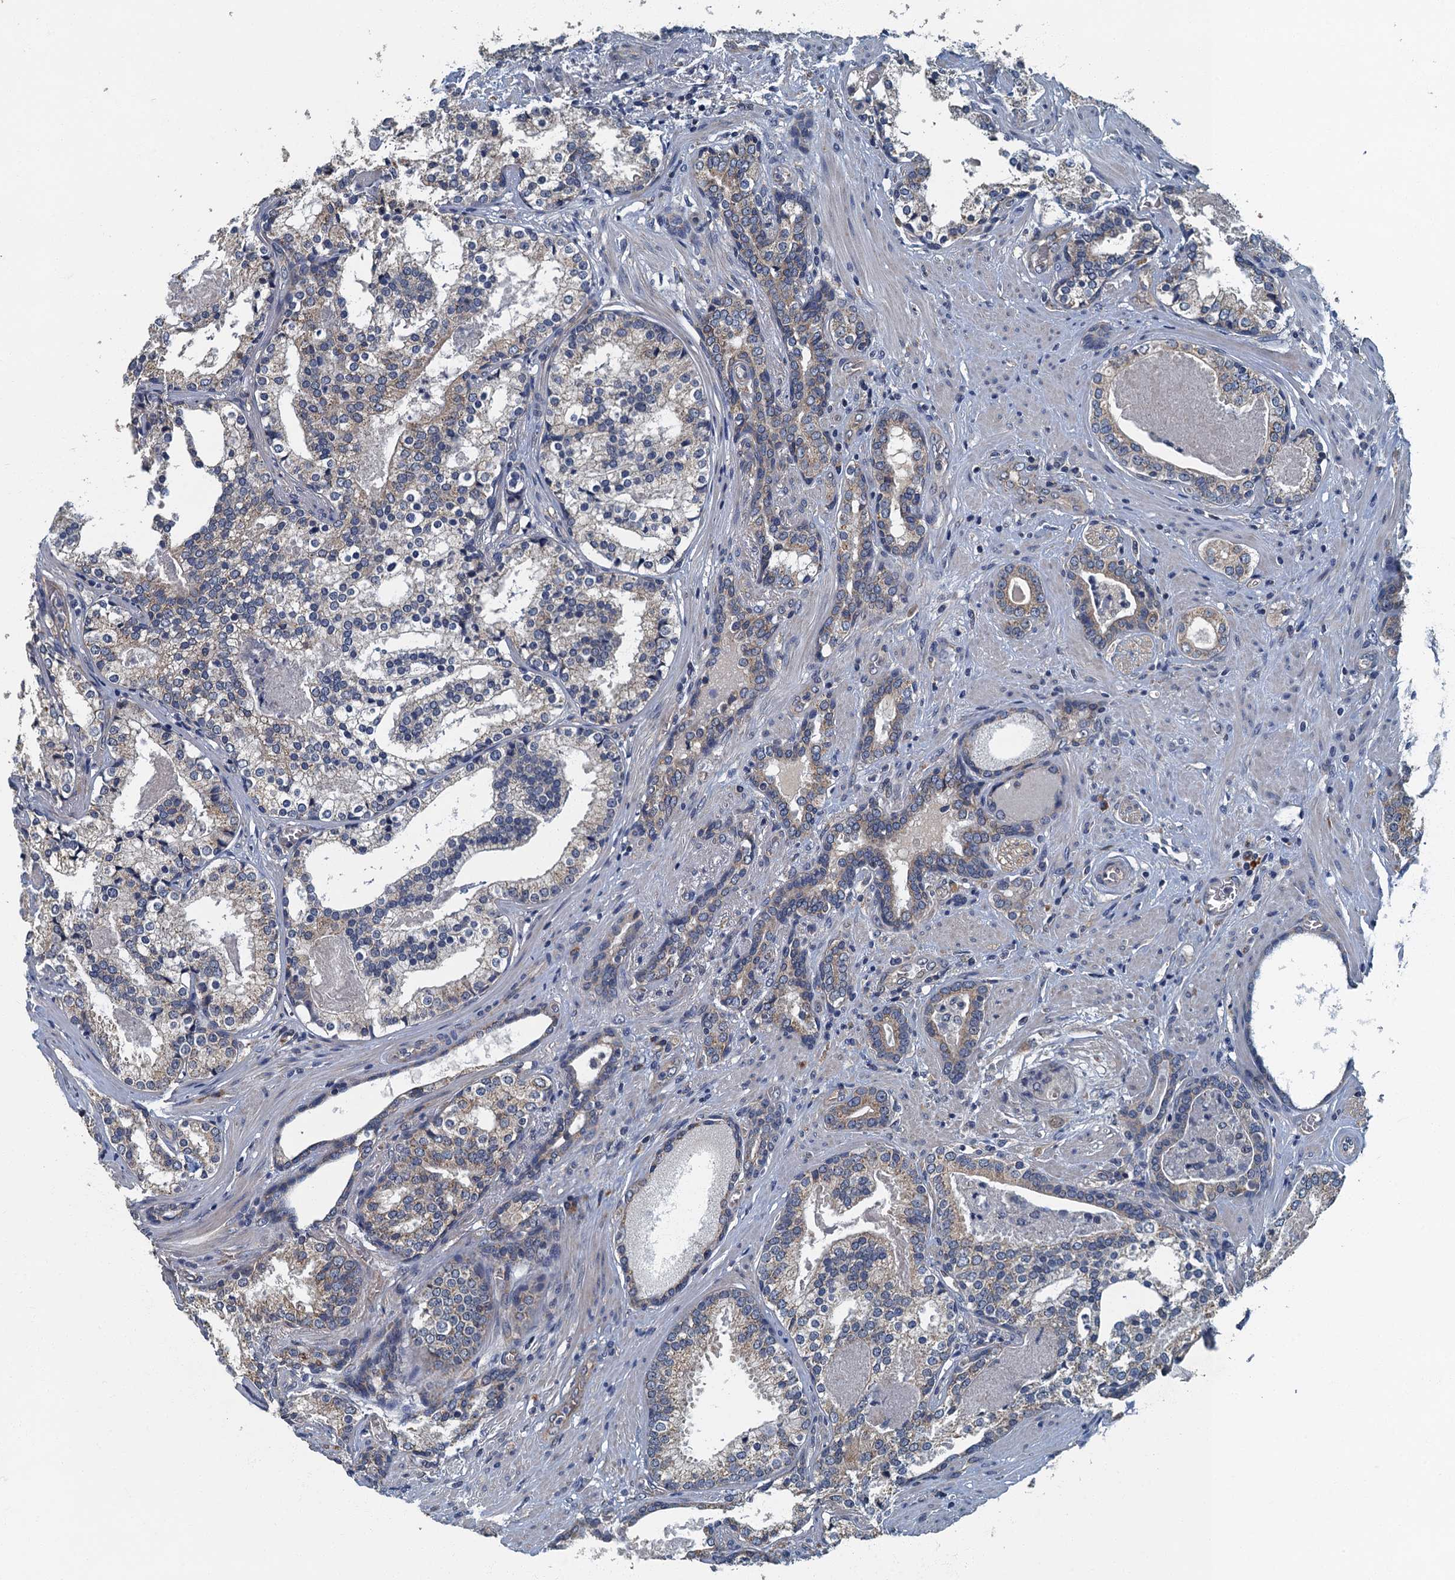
{"staining": {"intensity": "weak", "quantity": "25%-75%", "location": "cytoplasmic/membranous"}, "tissue": "prostate cancer", "cell_type": "Tumor cells", "image_type": "cancer", "snomed": [{"axis": "morphology", "description": "Adenocarcinoma, High grade"}, {"axis": "topography", "description": "Prostate"}], "caption": "Weak cytoplasmic/membranous positivity is appreciated in approximately 25%-75% of tumor cells in prostate cancer (high-grade adenocarcinoma). Nuclei are stained in blue.", "gene": "DDX49", "patient": {"sex": "male", "age": 58}}